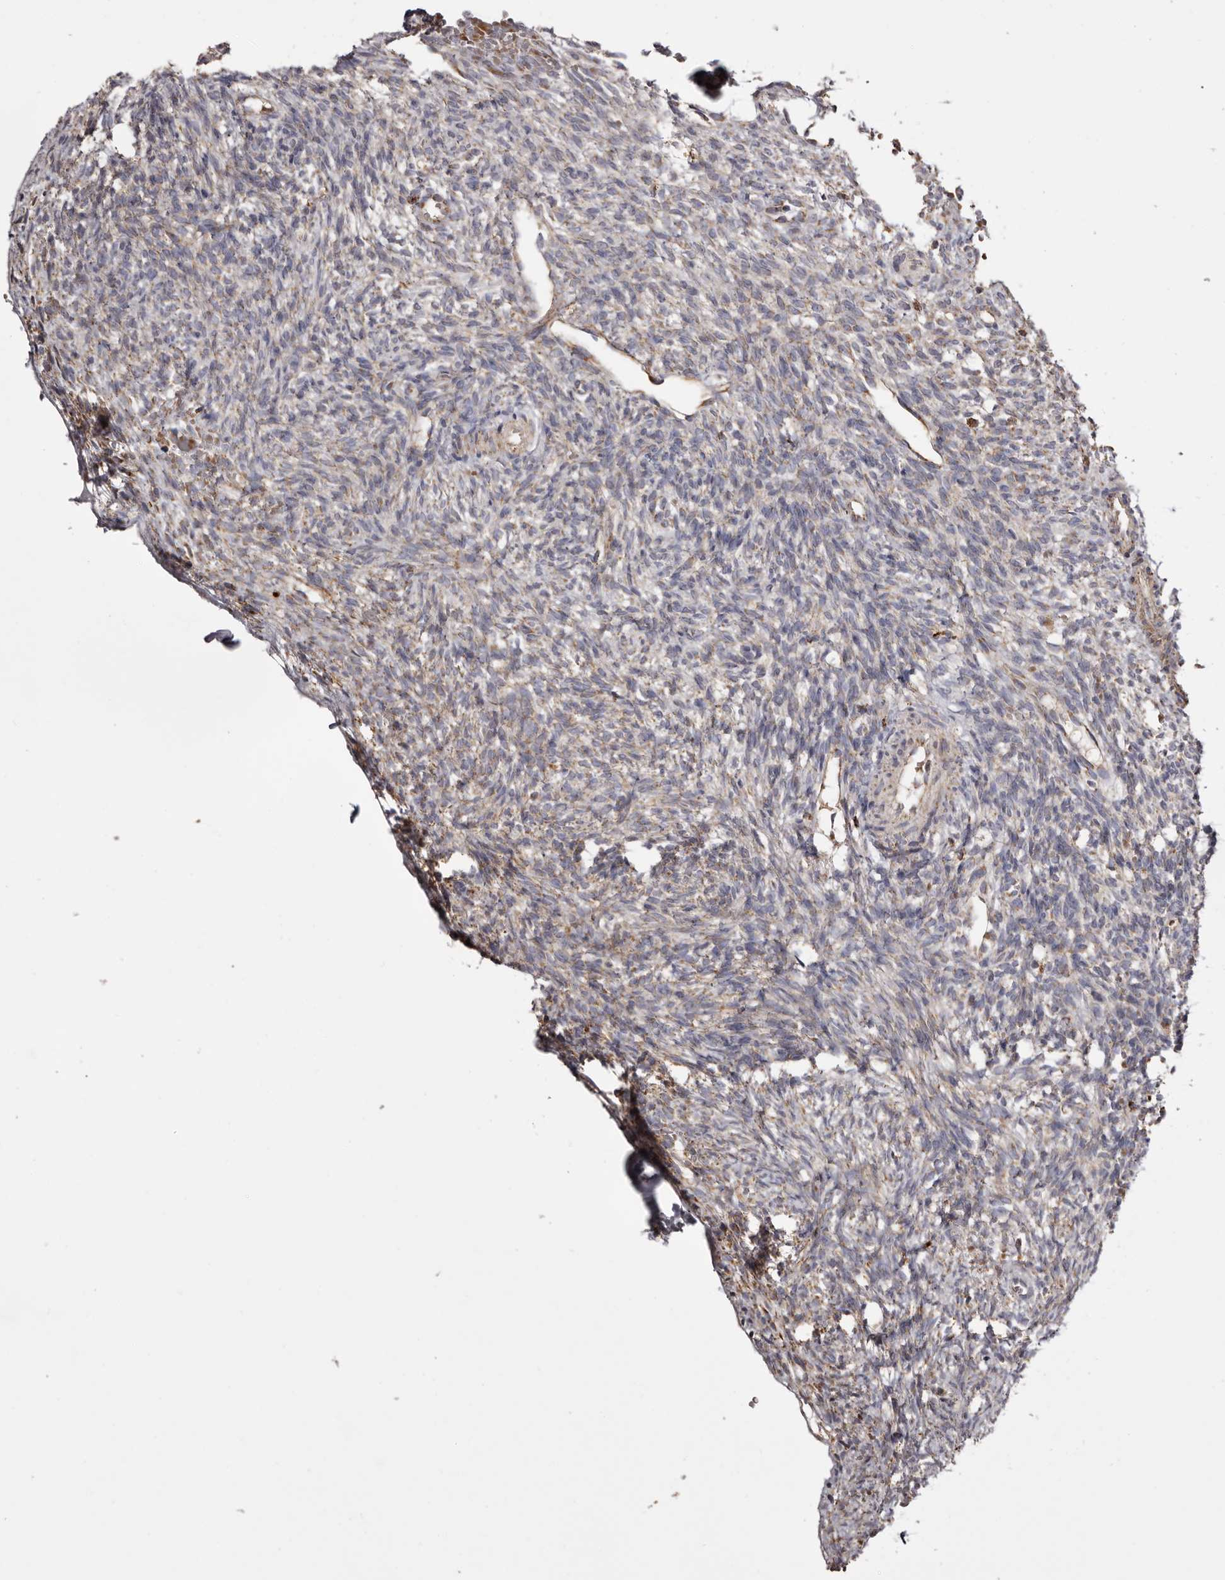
{"staining": {"intensity": "negative", "quantity": "none", "location": "none"}, "tissue": "ovary", "cell_type": "Ovarian stroma cells", "image_type": "normal", "snomed": [{"axis": "morphology", "description": "Normal tissue, NOS"}, {"axis": "topography", "description": "Ovary"}], "caption": "Immunohistochemistry image of normal ovary: human ovary stained with DAB (3,3'-diaminobenzidine) shows no significant protein positivity in ovarian stroma cells. Brightfield microscopy of IHC stained with DAB (brown) and hematoxylin (blue), captured at high magnification.", "gene": "MECR", "patient": {"sex": "female", "age": 34}}